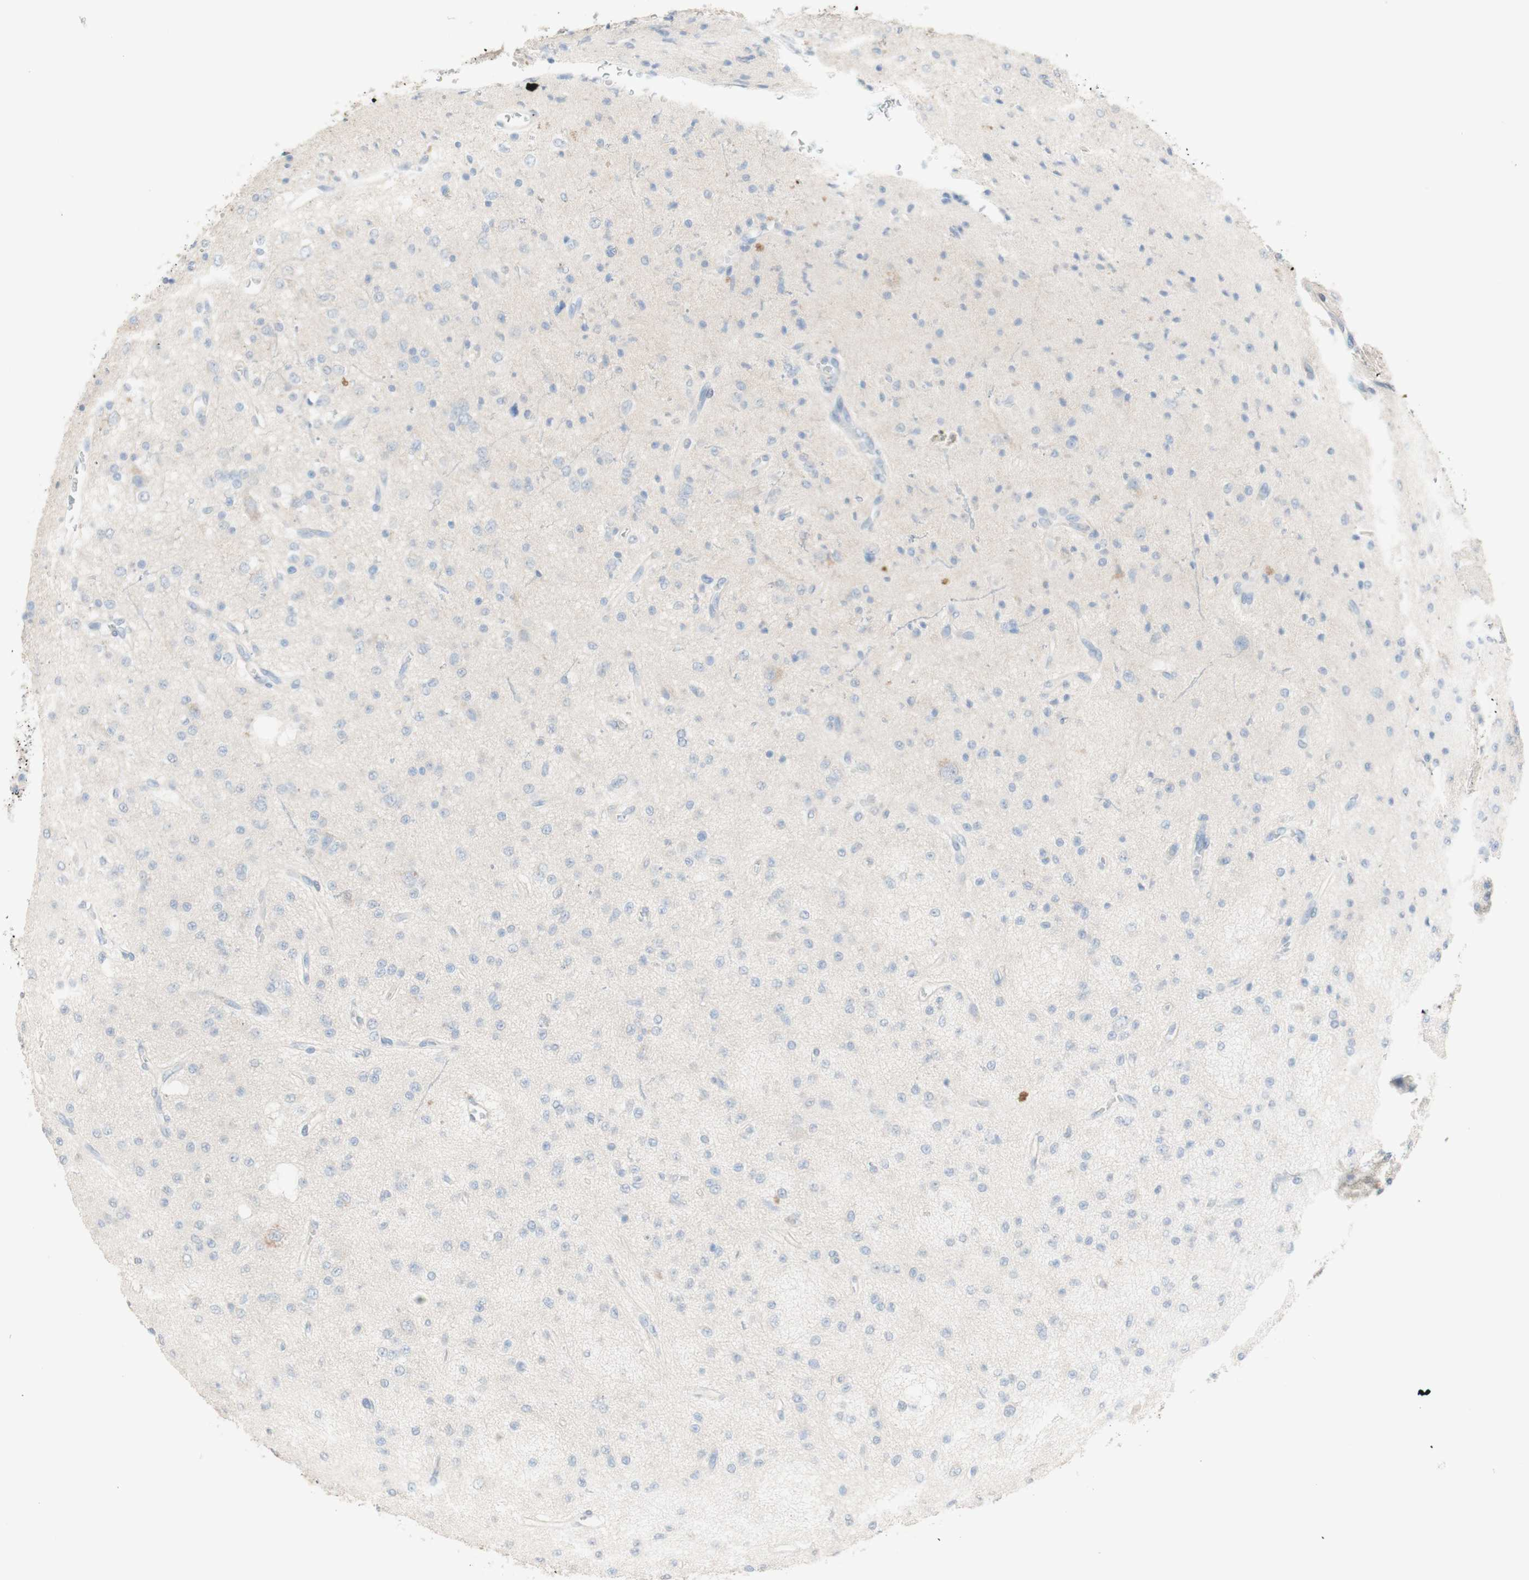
{"staining": {"intensity": "negative", "quantity": "none", "location": "none"}, "tissue": "glioma", "cell_type": "Tumor cells", "image_type": "cancer", "snomed": [{"axis": "morphology", "description": "Glioma, malignant, Low grade"}, {"axis": "topography", "description": "Brain"}], "caption": "A histopathology image of human malignant low-grade glioma is negative for staining in tumor cells.", "gene": "MANEA", "patient": {"sex": "male", "age": 38}}